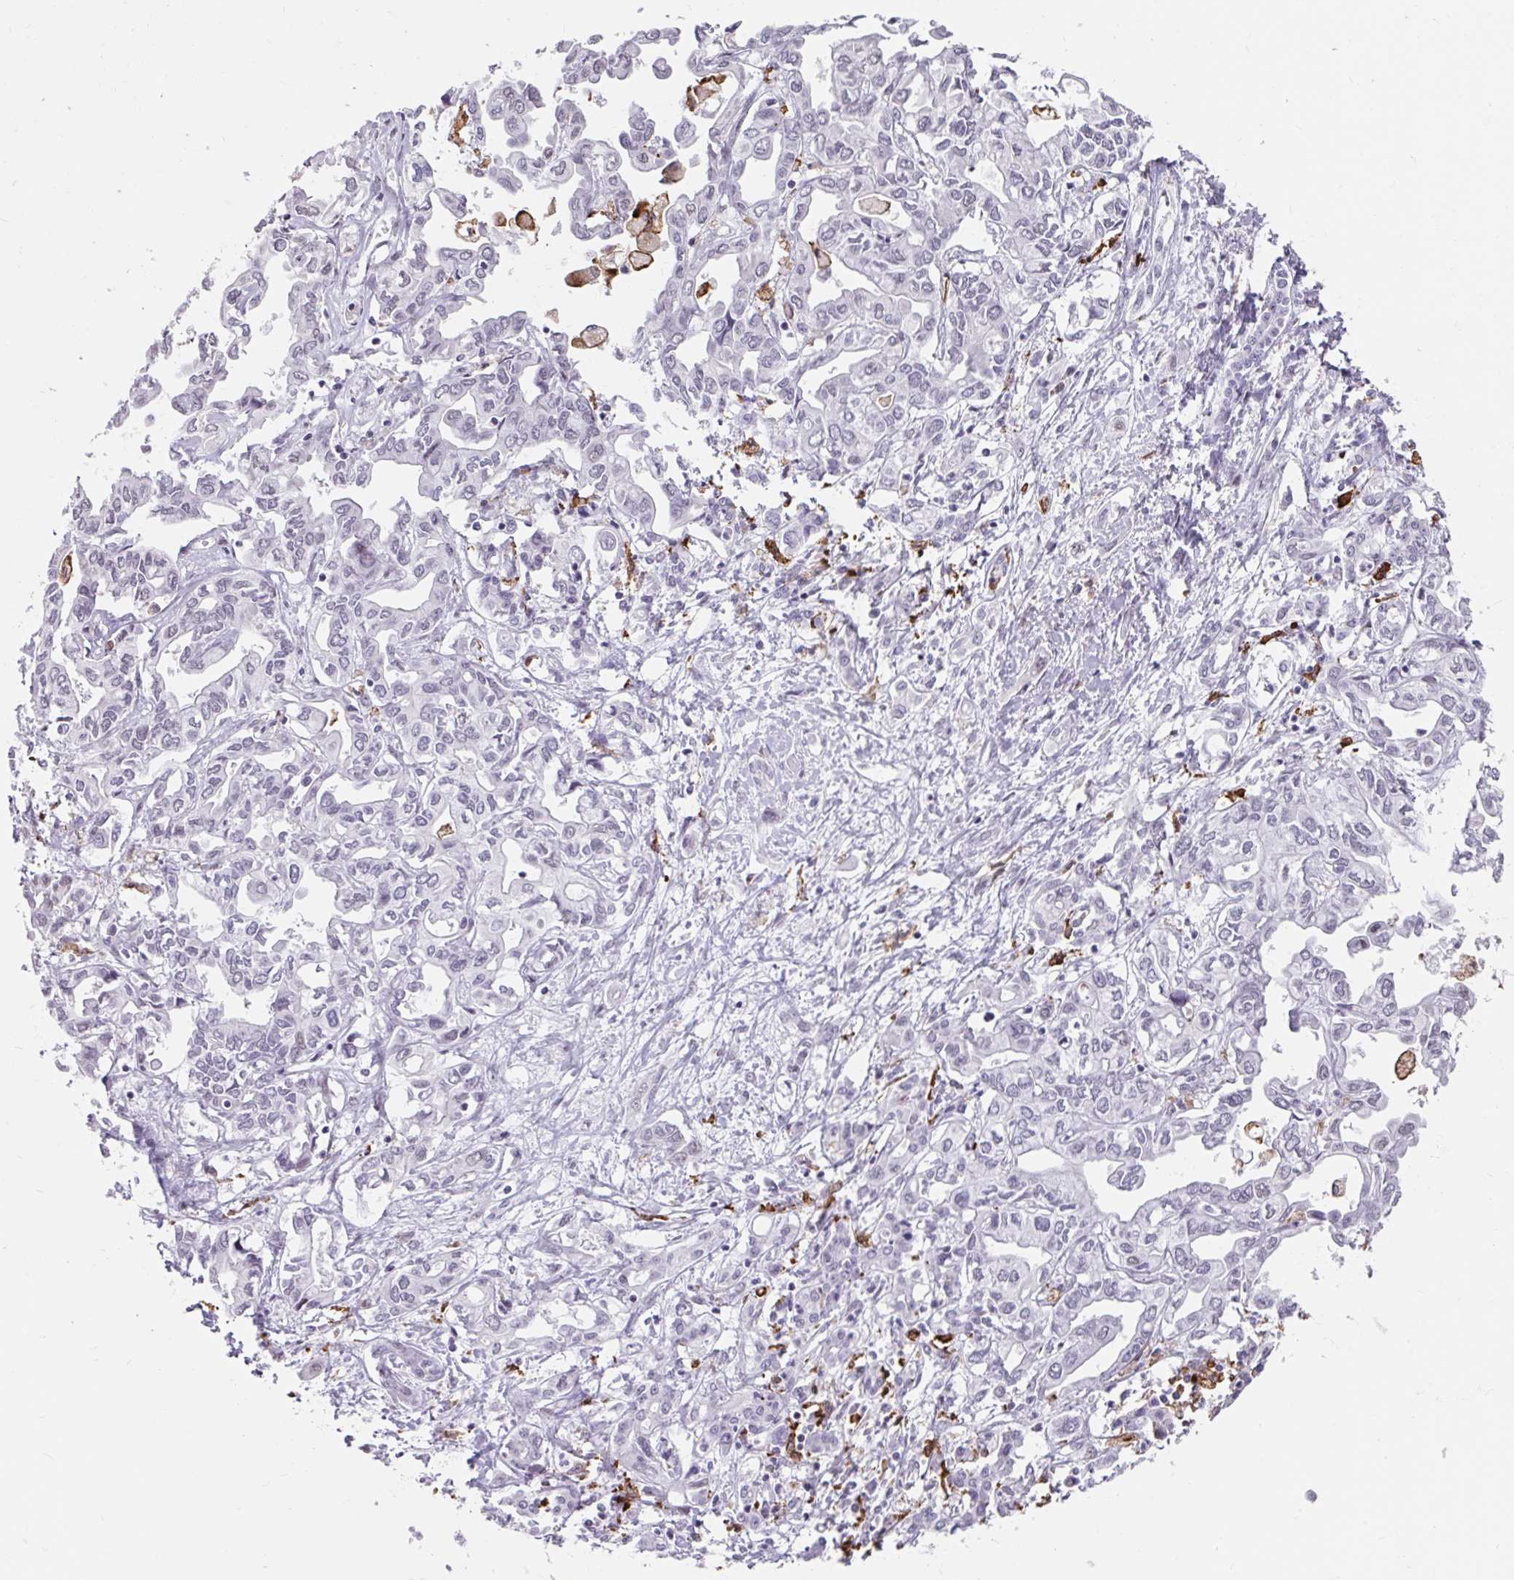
{"staining": {"intensity": "negative", "quantity": "none", "location": "none"}, "tissue": "liver cancer", "cell_type": "Tumor cells", "image_type": "cancer", "snomed": [{"axis": "morphology", "description": "Cholangiocarcinoma"}, {"axis": "topography", "description": "Liver"}], "caption": "There is no significant positivity in tumor cells of liver cancer (cholangiocarcinoma).", "gene": "CD163", "patient": {"sex": "female", "age": 64}}